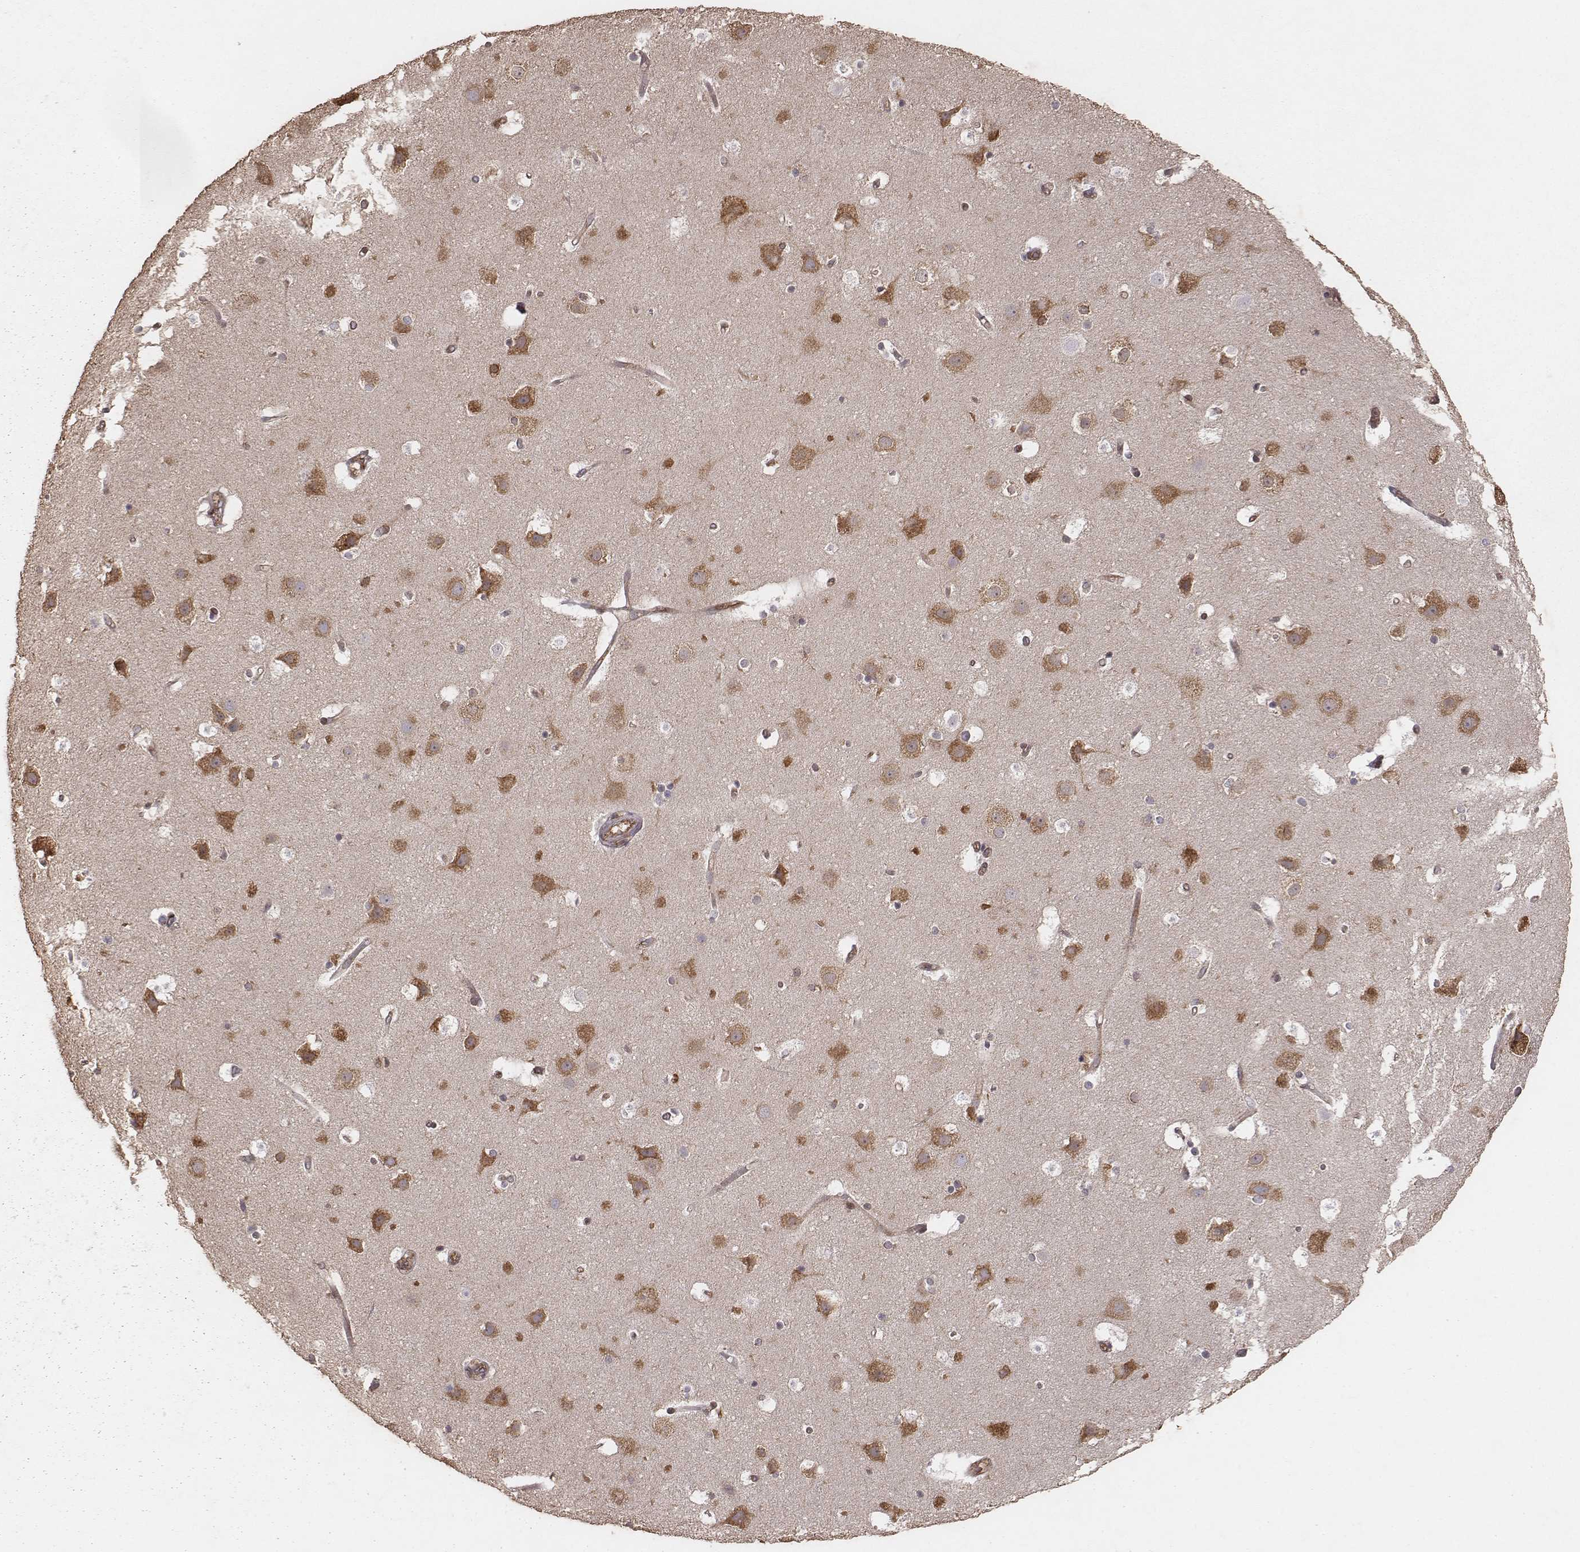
{"staining": {"intensity": "moderate", "quantity": ">75%", "location": "cytoplasmic/membranous"}, "tissue": "cerebral cortex", "cell_type": "Endothelial cells", "image_type": "normal", "snomed": [{"axis": "morphology", "description": "Normal tissue, NOS"}, {"axis": "topography", "description": "Cerebral cortex"}], "caption": "High-power microscopy captured an immunohistochemistry photomicrograph of normal cerebral cortex, revealing moderate cytoplasmic/membranous expression in approximately >75% of endothelial cells. (brown staining indicates protein expression, while blue staining denotes nuclei).", "gene": "TXLNA", "patient": {"sex": "female", "age": 52}}